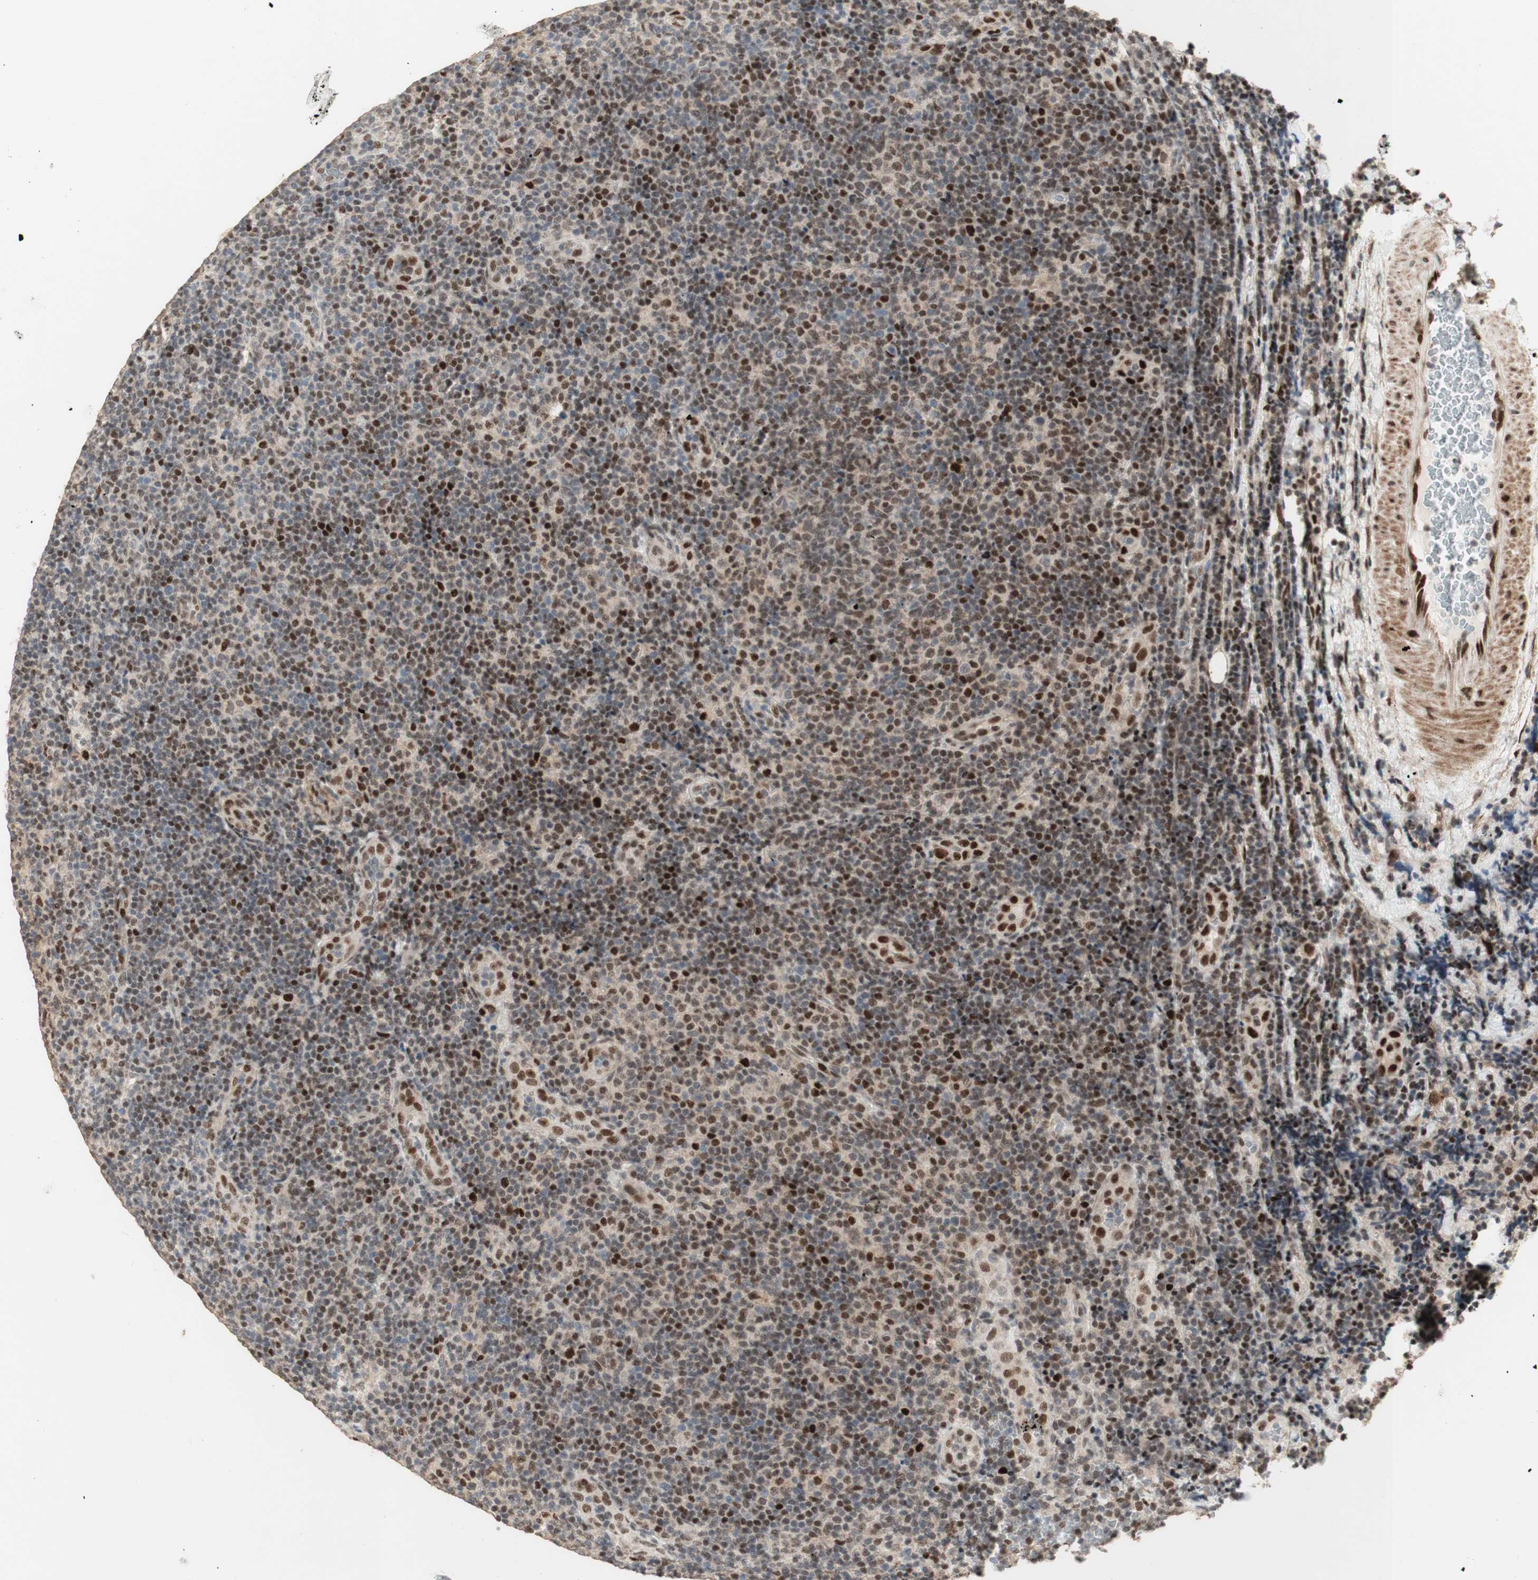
{"staining": {"intensity": "weak", "quantity": "25%-75%", "location": "nuclear"}, "tissue": "lymphoma", "cell_type": "Tumor cells", "image_type": "cancer", "snomed": [{"axis": "morphology", "description": "Malignant lymphoma, non-Hodgkin's type, Low grade"}, {"axis": "topography", "description": "Lymph node"}], "caption": "There is low levels of weak nuclear positivity in tumor cells of malignant lymphoma, non-Hodgkin's type (low-grade), as demonstrated by immunohistochemical staining (brown color).", "gene": "FOXP1", "patient": {"sex": "male", "age": 83}}